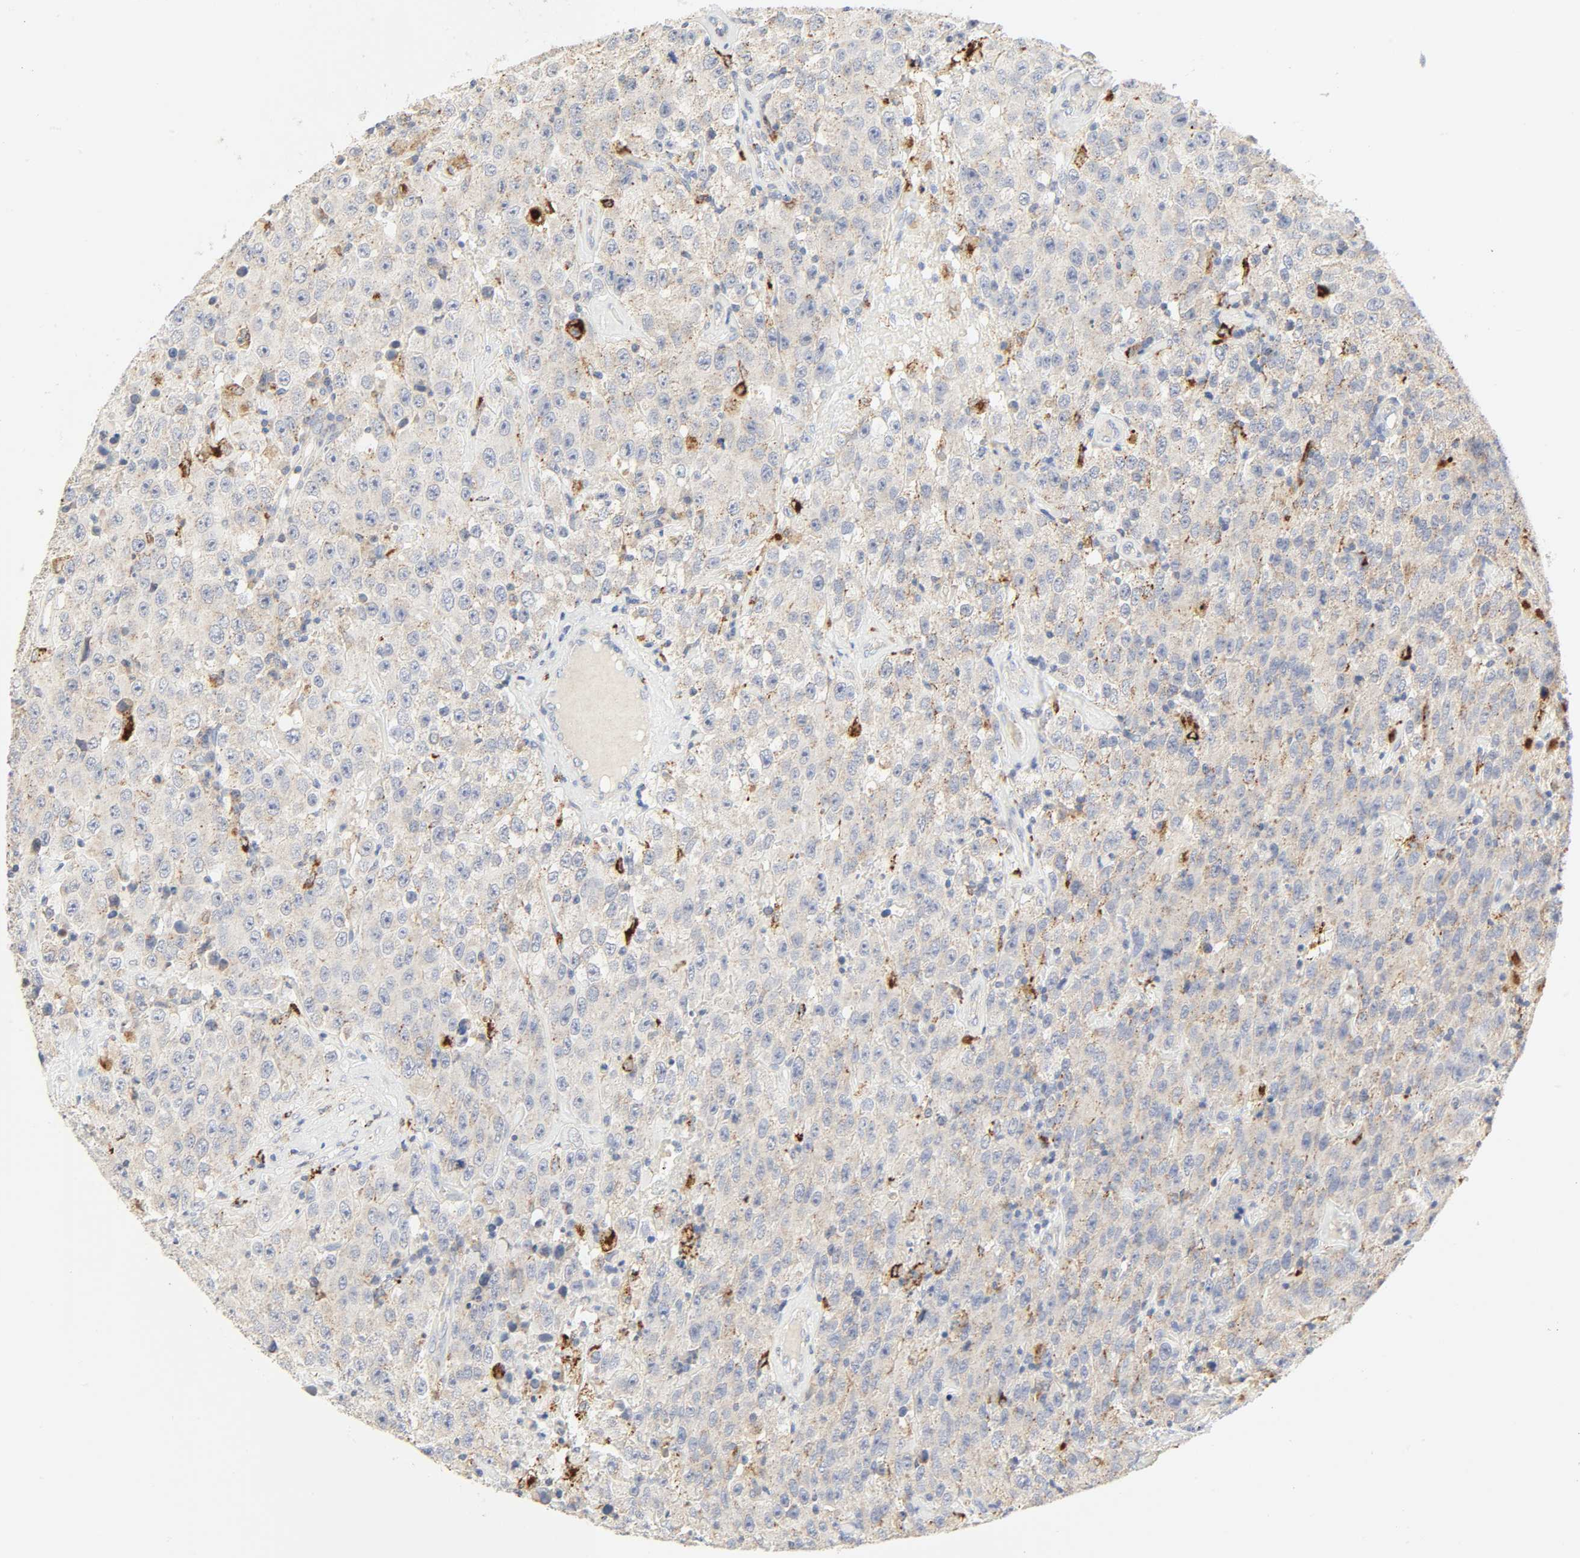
{"staining": {"intensity": "negative", "quantity": "none", "location": "none"}, "tissue": "testis cancer", "cell_type": "Tumor cells", "image_type": "cancer", "snomed": [{"axis": "morphology", "description": "Seminoma, NOS"}, {"axis": "topography", "description": "Testis"}], "caption": "DAB immunohistochemical staining of seminoma (testis) reveals no significant positivity in tumor cells.", "gene": "CAMK2A", "patient": {"sex": "male", "age": 52}}